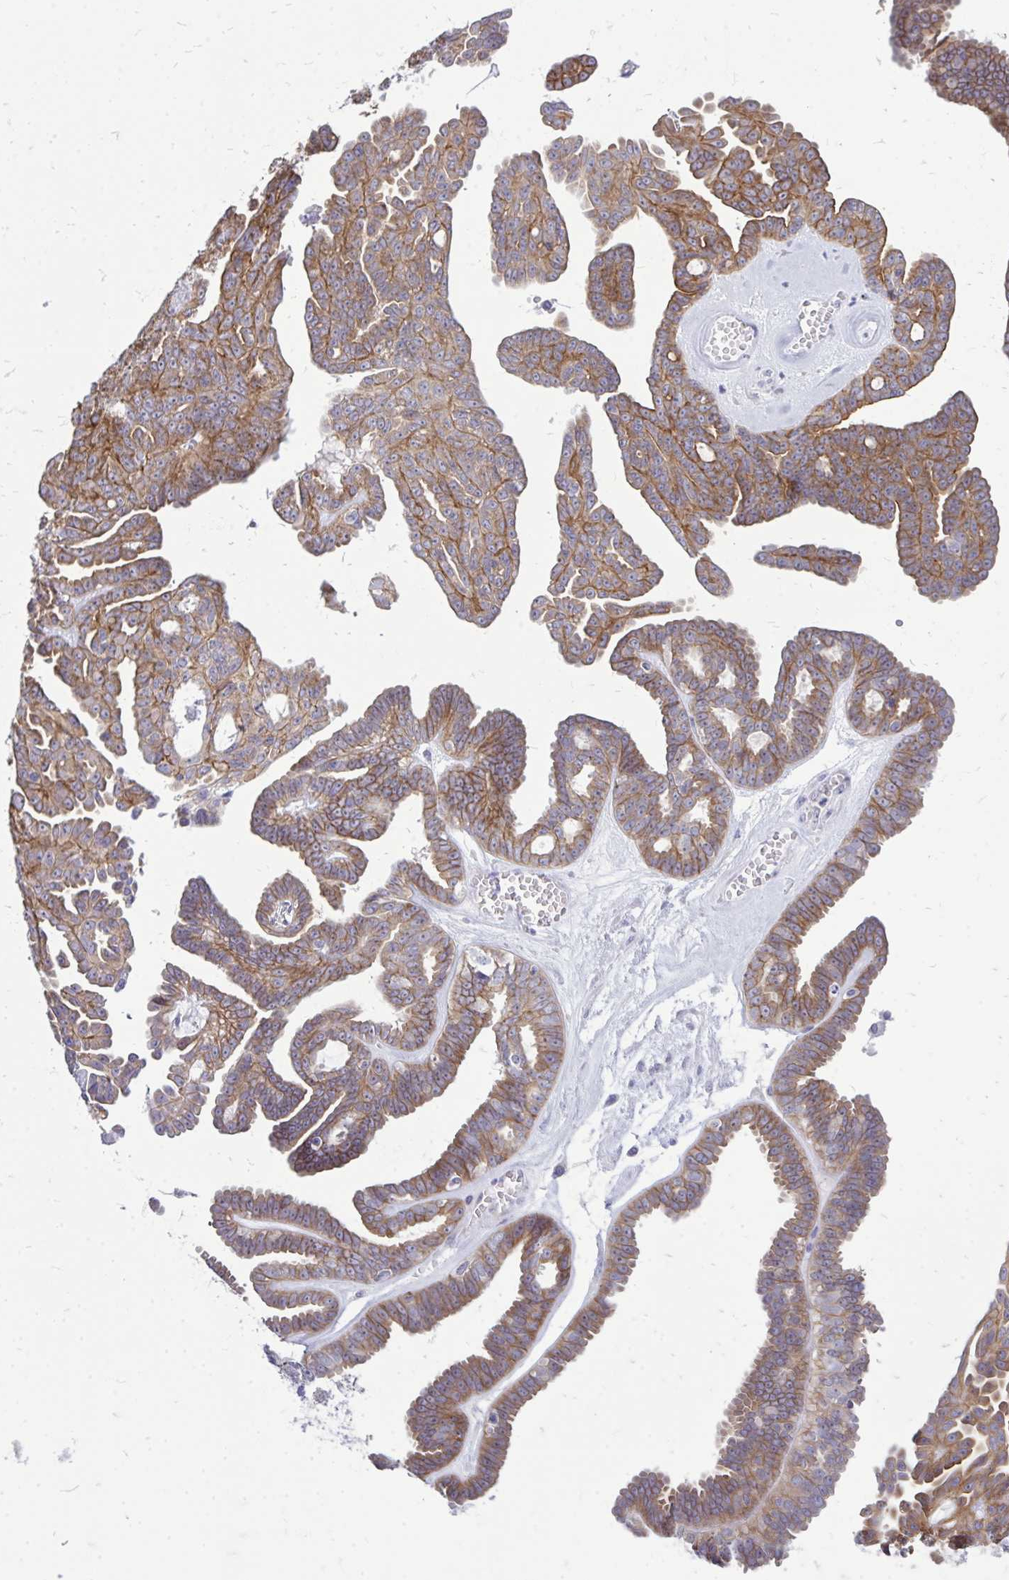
{"staining": {"intensity": "moderate", "quantity": ">75%", "location": "cytoplasmic/membranous"}, "tissue": "ovarian cancer", "cell_type": "Tumor cells", "image_type": "cancer", "snomed": [{"axis": "morphology", "description": "Cystadenocarcinoma, serous, NOS"}, {"axis": "topography", "description": "Ovary"}], "caption": "Moderate cytoplasmic/membranous expression for a protein is present in about >75% of tumor cells of ovarian cancer using immunohistochemistry (IHC).", "gene": "SPTBN2", "patient": {"sex": "female", "age": 71}}